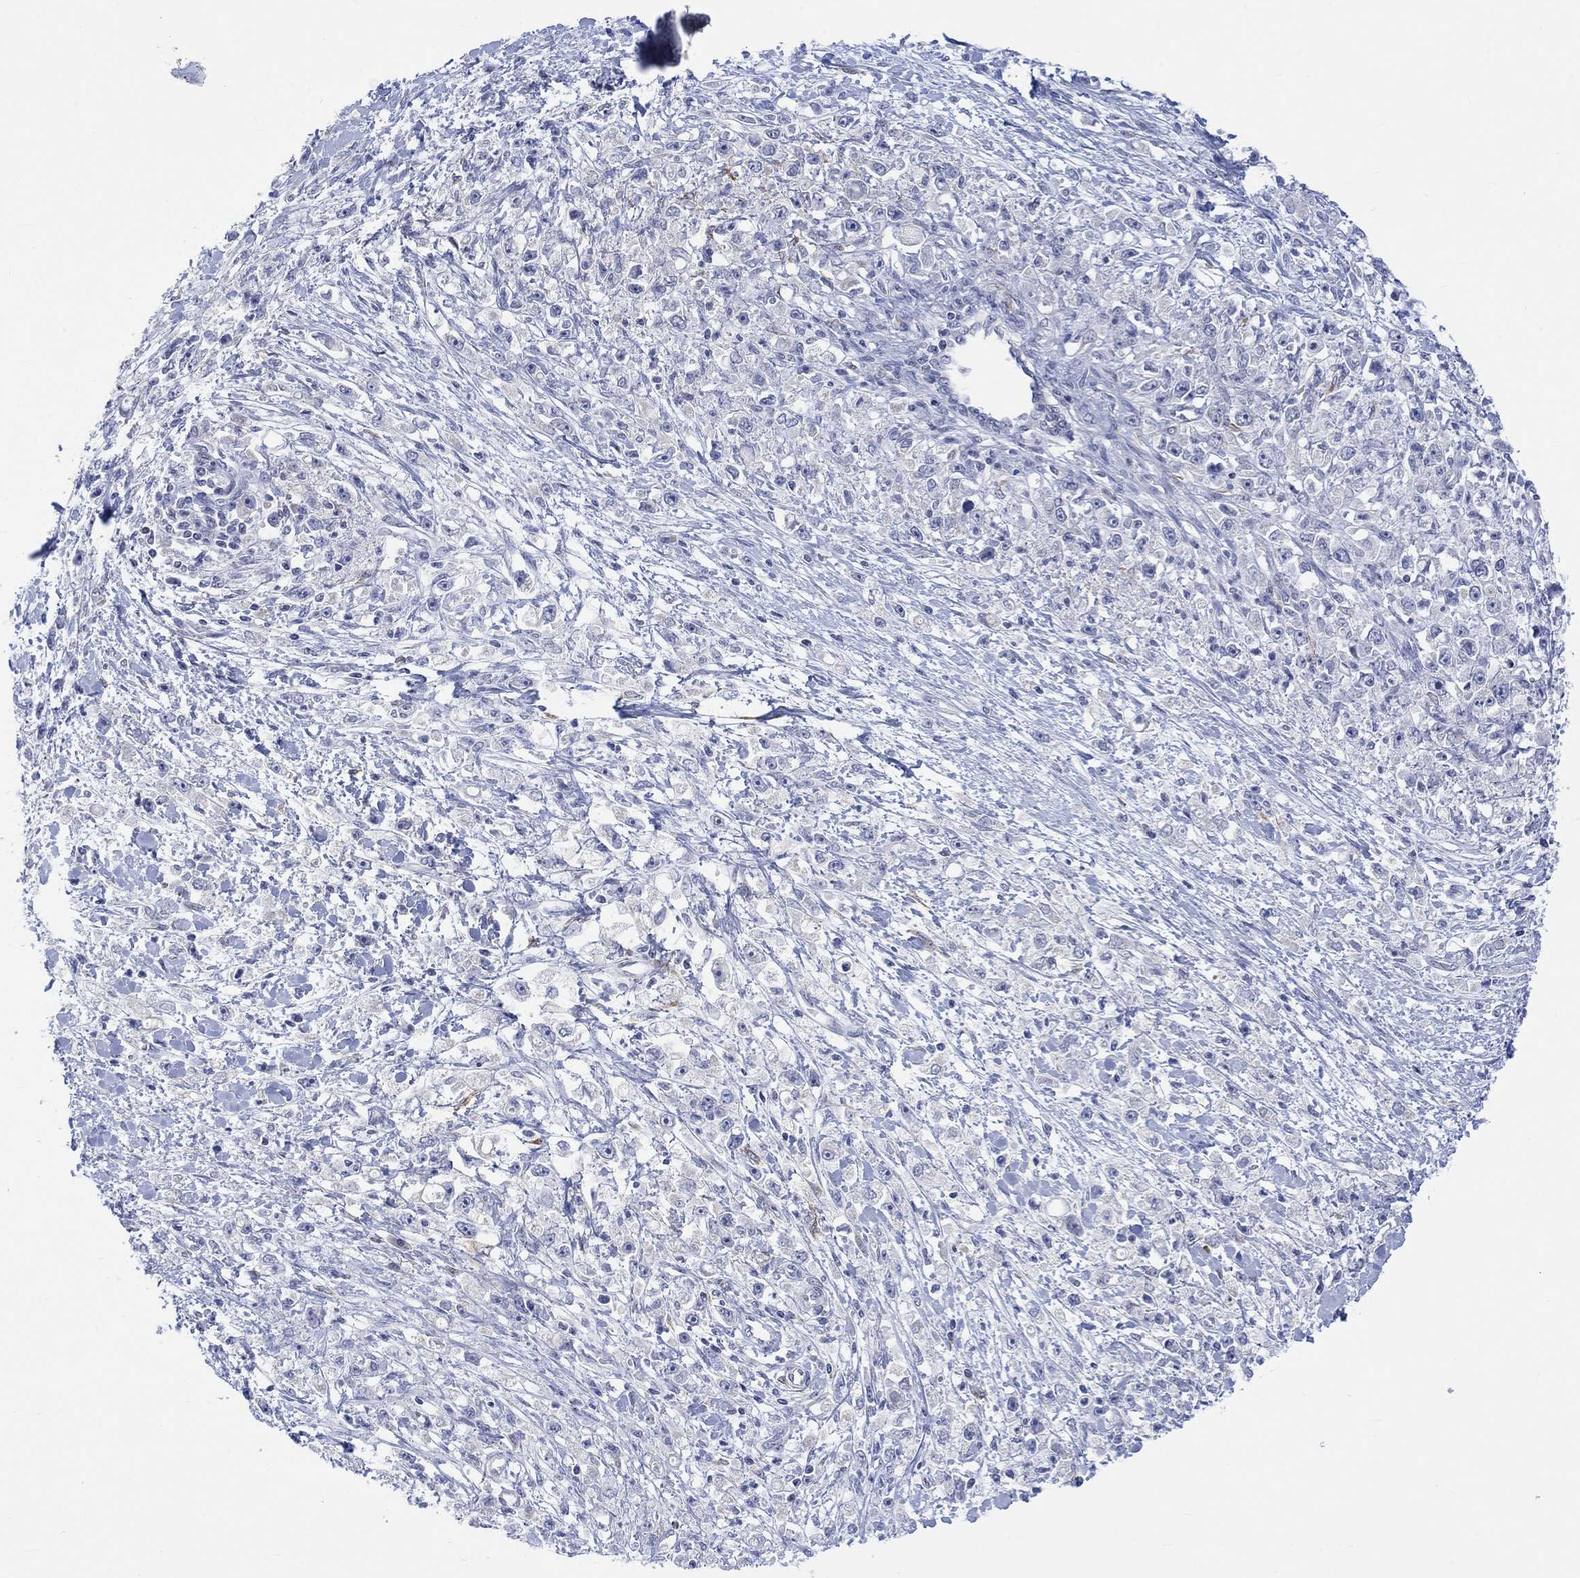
{"staining": {"intensity": "negative", "quantity": "none", "location": "none"}, "tissue": "stomach cancer", "cell_type": "Tumor cells", "image_type": "cancer", "snomed": [{"axis": "morphology", "description": "Adenocarcinoma, NOS"}, {"axis": "topography", "description": "Stomach"}], "caption": "Immunohistochemistry (IHC) of adenocarcinoma (stomach) shows no staining in tumor cells. (DAB (3,3'-diaminobenzidine) IHC with hematoxylin counter stain).", "gene": "DCX", "patient": {"sex": "female", "age": 59}}